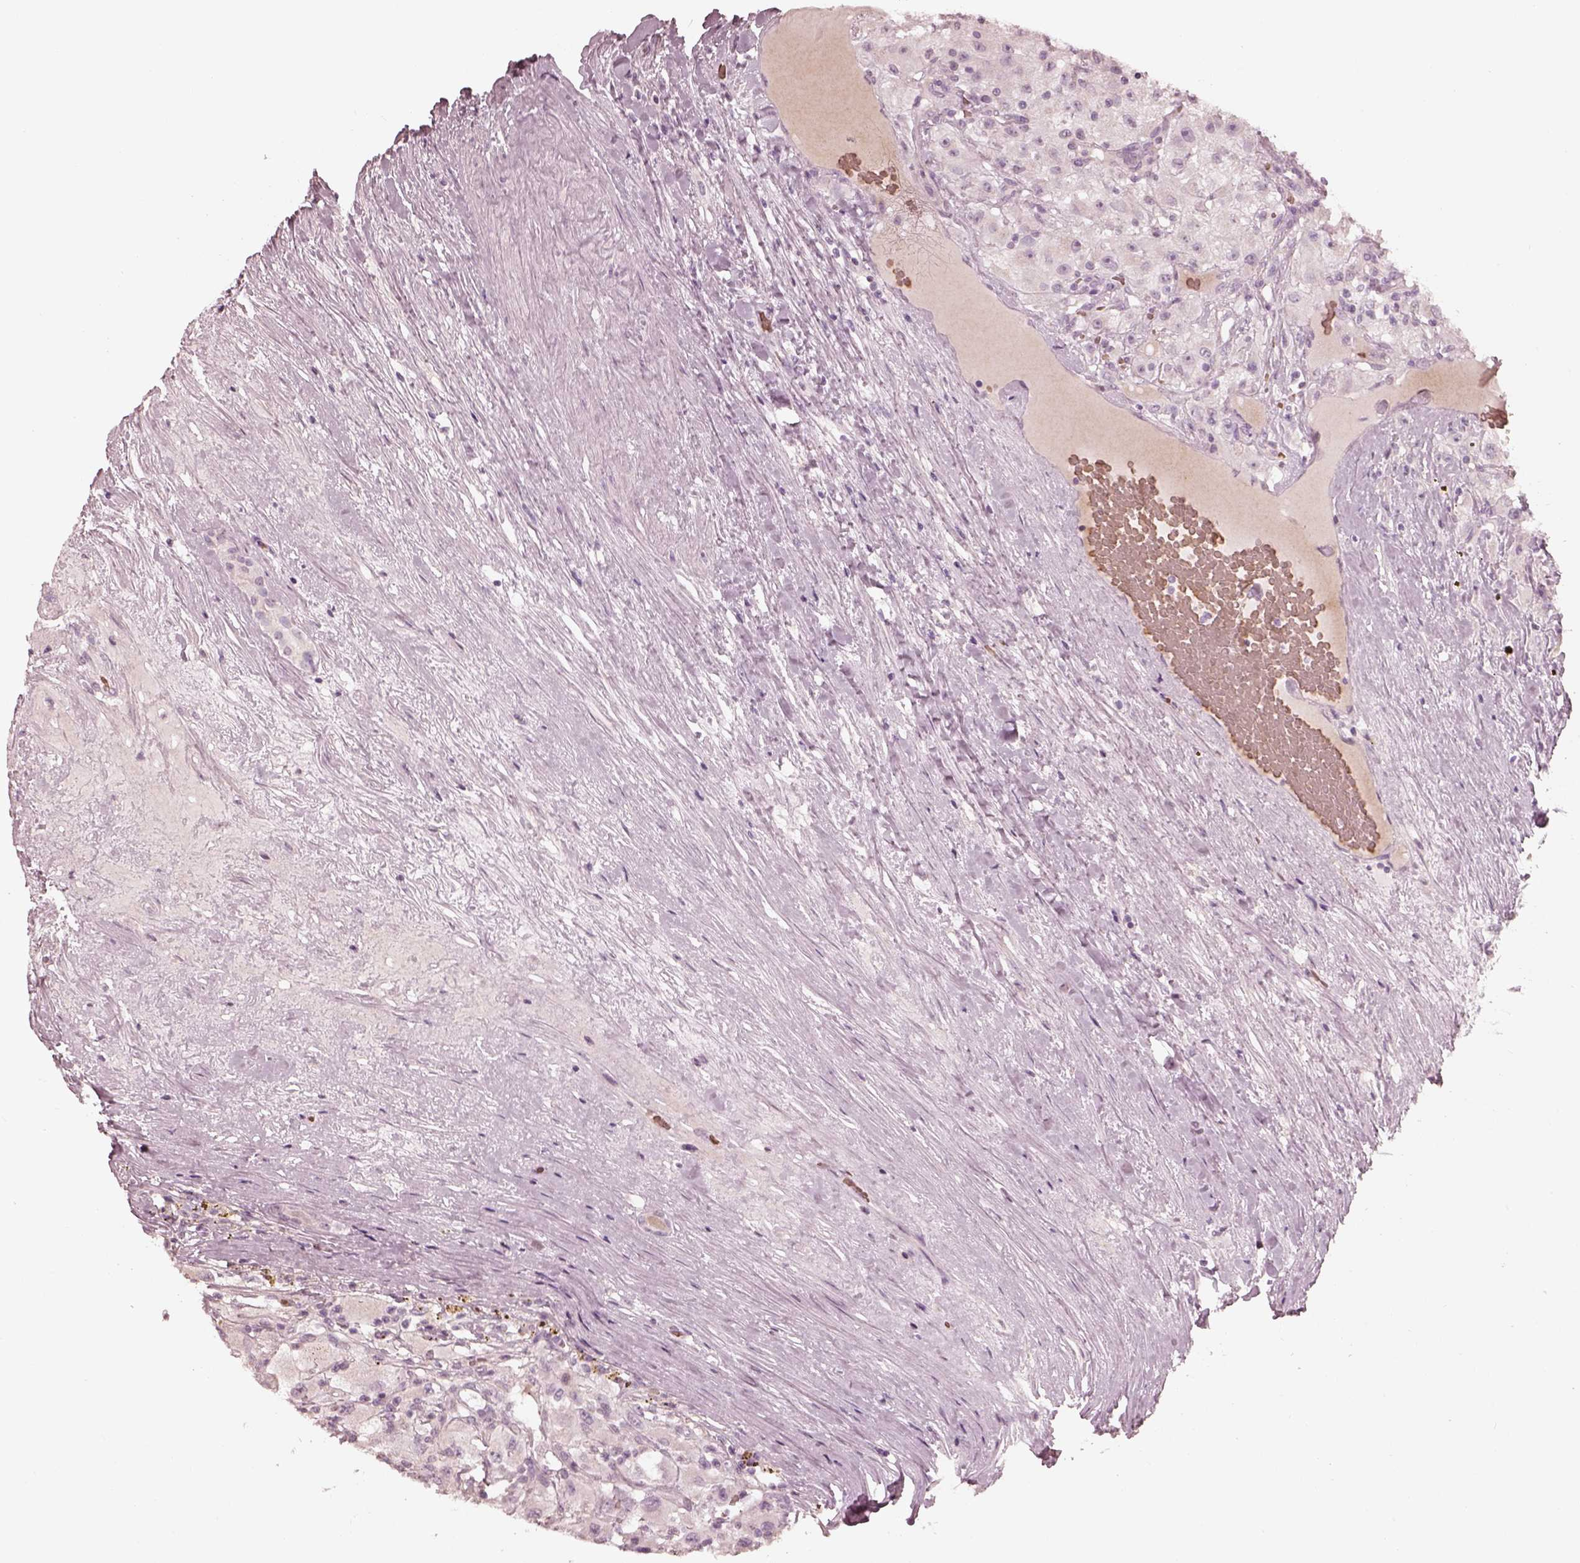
{"staining": {"intensity": "negative", "quantity": "none", "location": "none"}, "tissue": "renal cancer", "cell_type": "Tumor cells", "image_type": "cancer", "snomed": [{"axis": "morphology", "description": "Adenocarcinoma, NOS"}, {"axis": "topography", "description": "Kidney"}], "caption": "Immunohistochemistry micrograph of neoplastic tissue: human renal cancer (adenocarcinoma) stained with DAB (3,3'-diaminobenzidine) shows no significant protein positivity in tumor cells. (DAB IHC with hematoxylin counter stain).", "gene": "ANKLE1", "patient": {"sex": "female", "age": 67}}